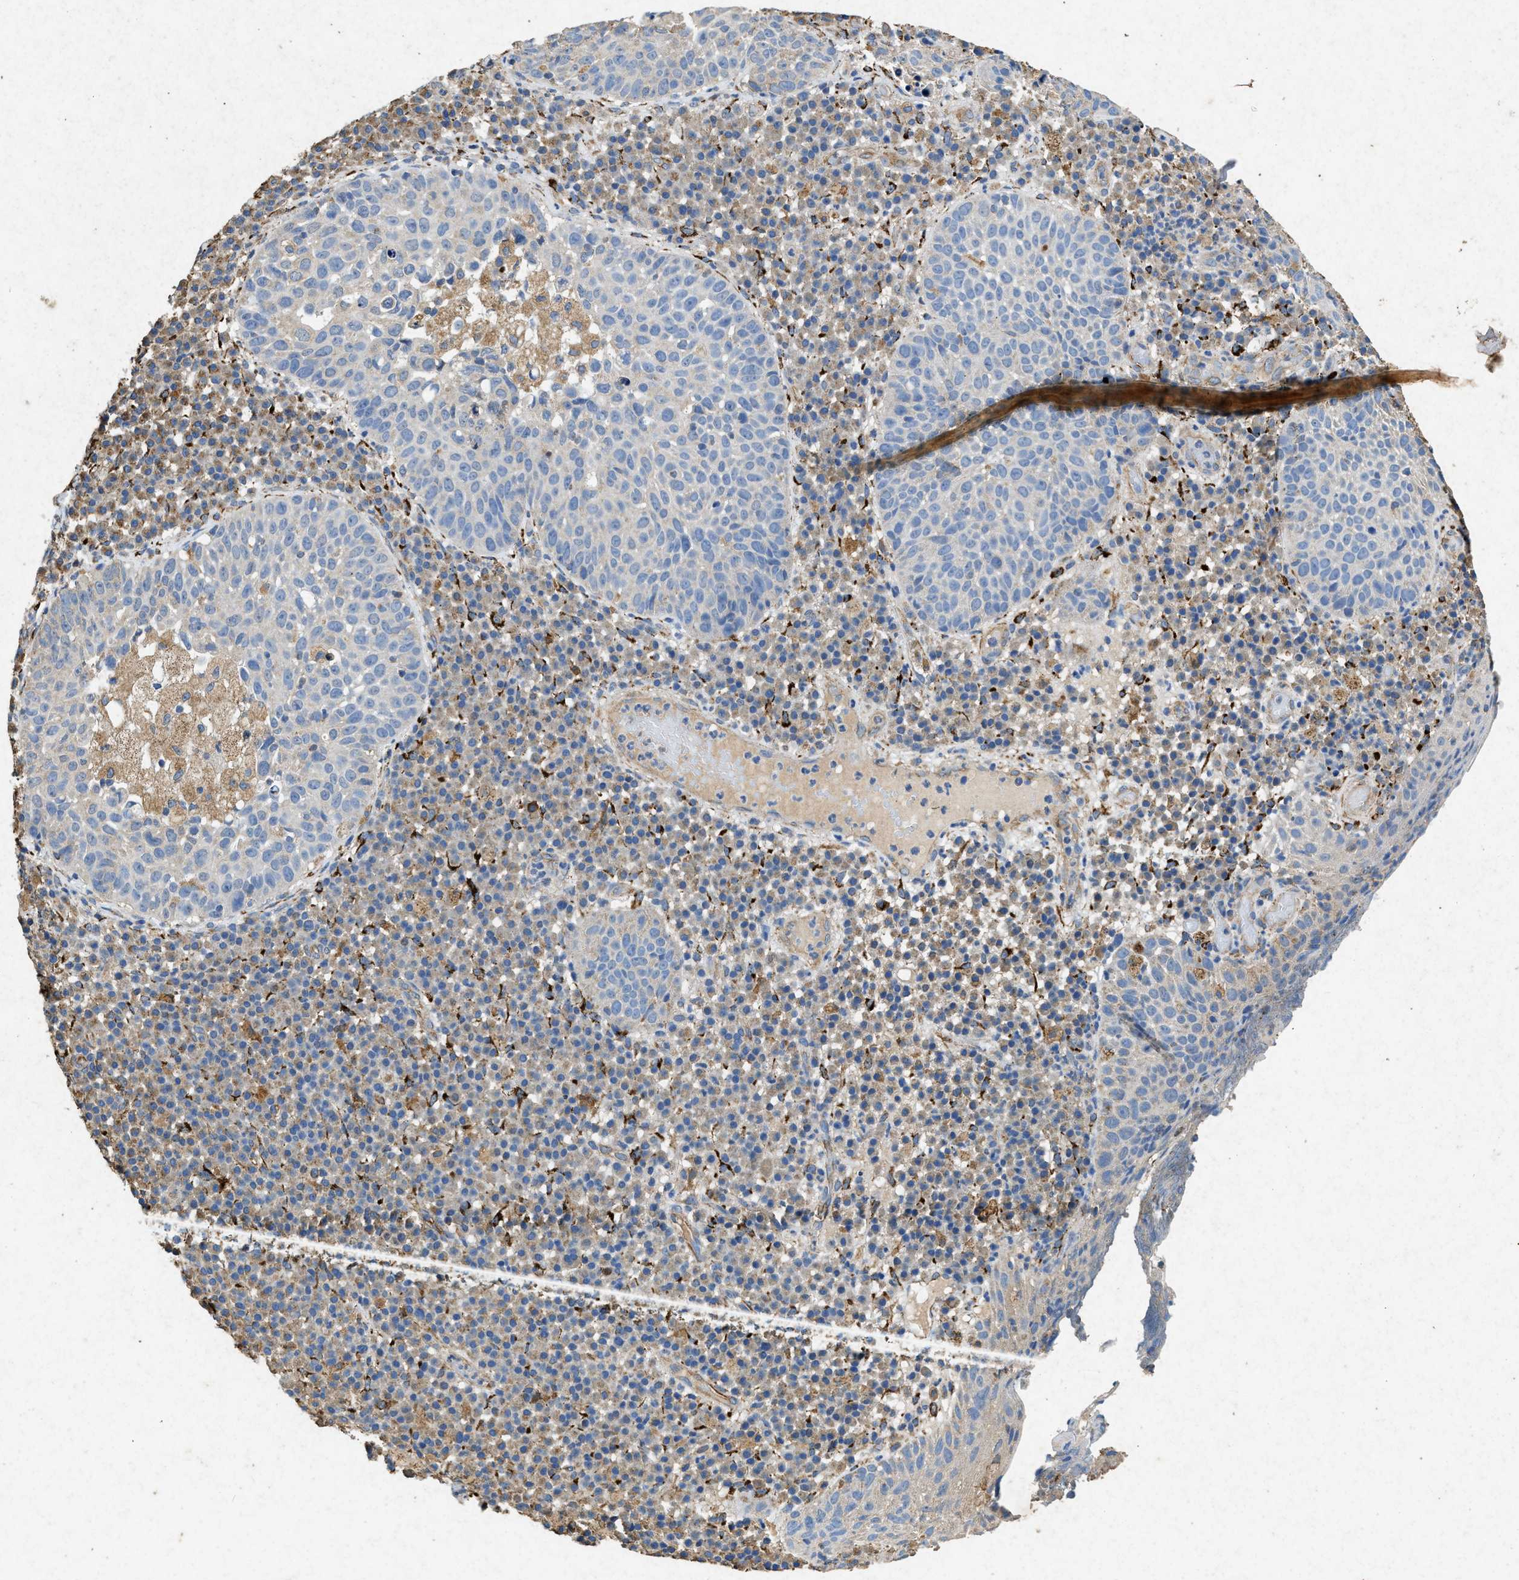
{"staining": {"intensity": "weak", "quantity": "<25%", "location": "cytoplasmic/membranous"}, "tissue": "skin cancer", "cell_type": "Tumor cells", "image_type": "cancer", "snomed": [{"axis": "morphology", "description": "Squamous cell carcinoma in situ, NOS"}, {"axis": "morphology", "description": "Squamous cell carcinoma, NOS"}, {"axis": "topography", "description": "Skin"}], "caption": "Immunohistochemistry of squamous cell carcinoma (skin) shows no positivity in tumor cells.", "gene": "CDK15", "patient": {"sex": "male", "age": 93}}